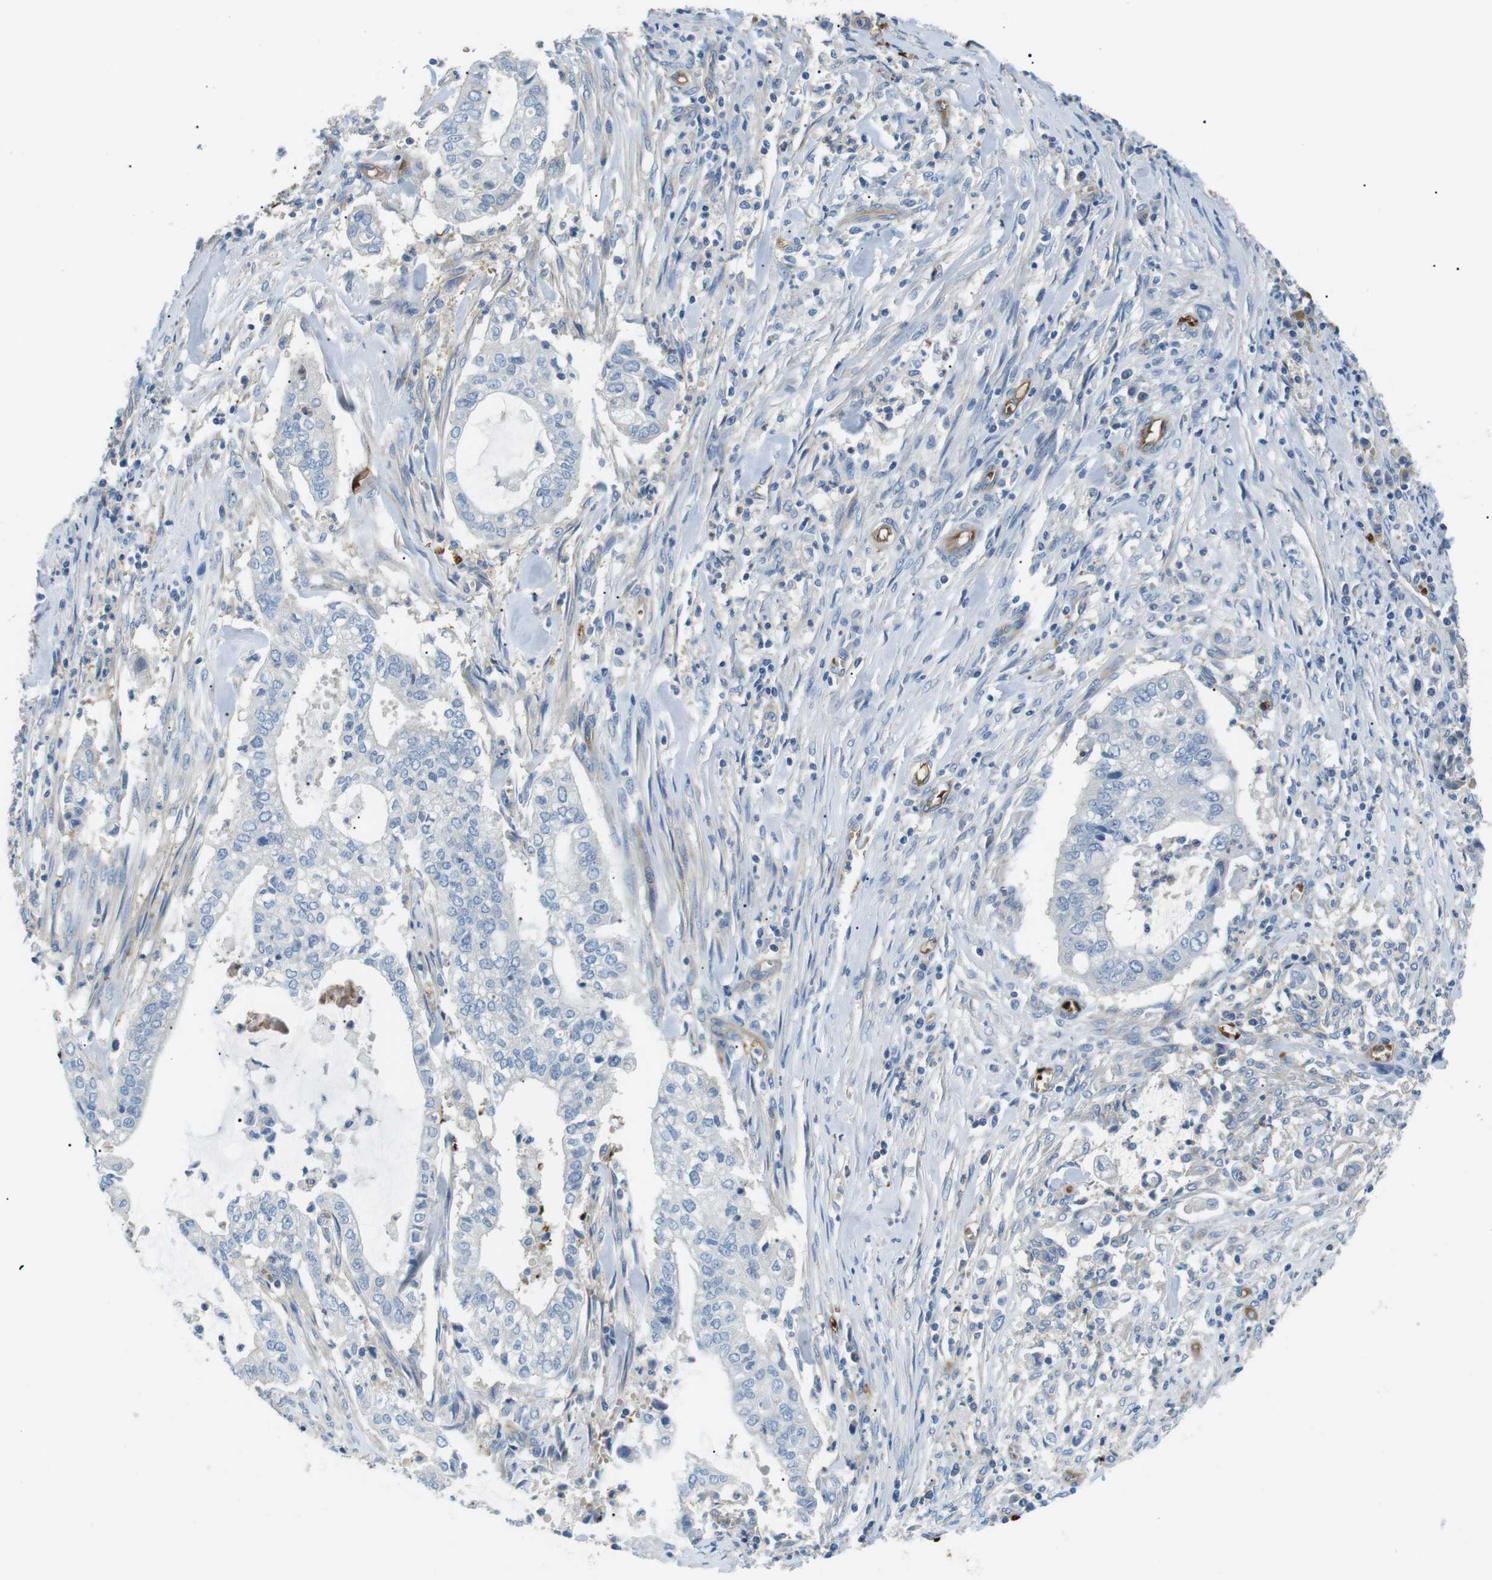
{"staining": {"intensity": "negative", "quantity": "none", "location": "none"}, "tissue": "cervical cancer", "cell_type": "Tumor cells", "image_type": "cancer", "snomed": [{"axis": "morphology", "description": "Adenocarcinoma, NOS"}, {"axis": "topography", "description": "Cervix"}], "caption": "Immunohistochemical staining of human cervical cancer exhibits no significant expression in tumor cells.", "gene": "ADCY10", "patient": {"sex": "female", "age": 44}}